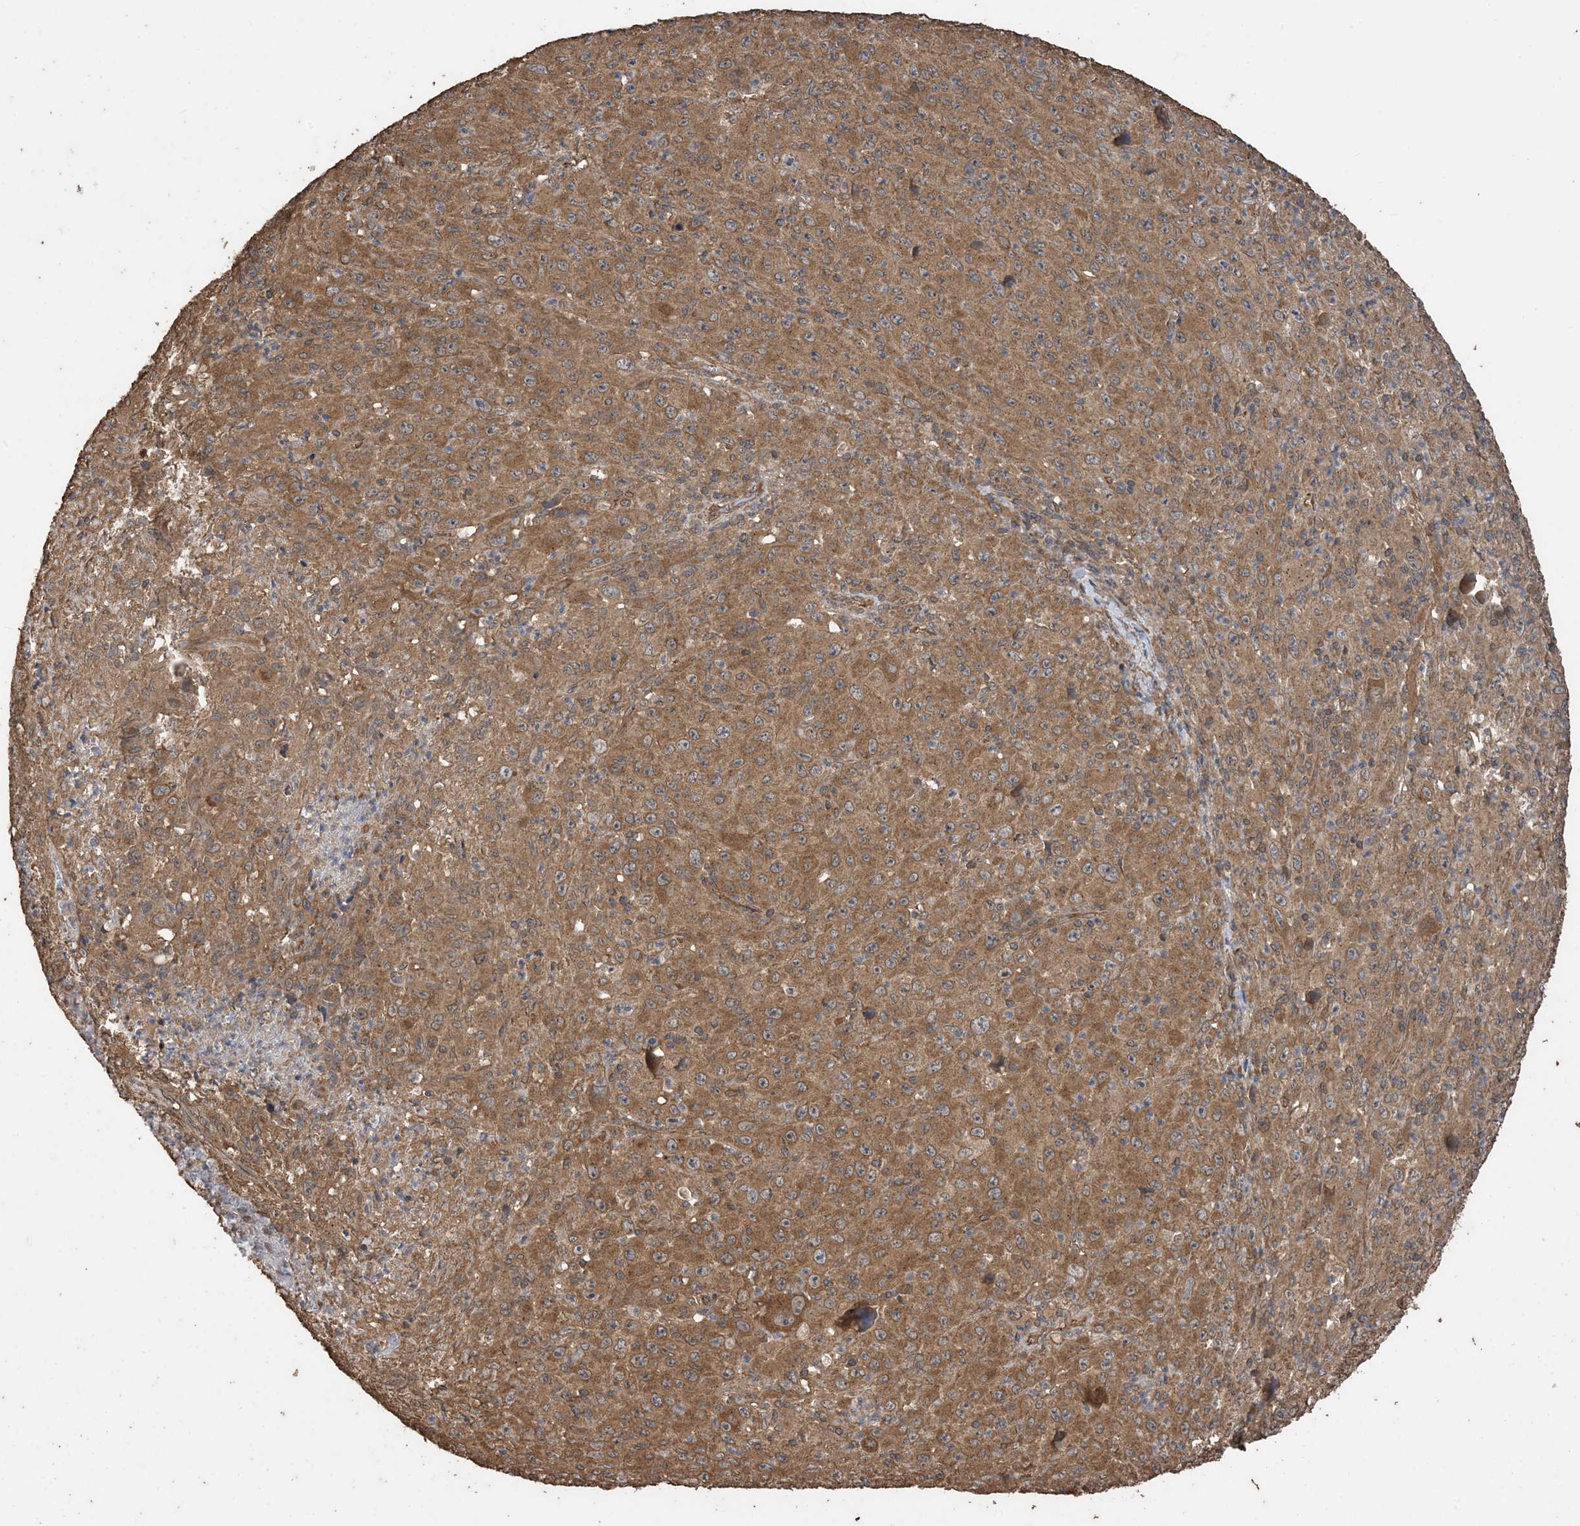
{"staining": {"intensity": "moderate", "quantity": ">75%", "location": "cytoplasmic/membranous"}, "tissue": "melanoma", "cell_type": "Tumor cells", "image_type": "cancer", "snomed": [{"axis": "morphology", "description": "Malignant melanoma, Metastatic site"}, {"axis": "topography", "description": "Skin"}], "caption": "DAB (3,3'-diaminobenzidine) immunohistochemical staining of human melanoma shows moderate cytoplasmic/membranous protein expression in about >75% of tumor cells.", "gene": "ZKSCAN5", "patient": {"sex": "female", "age": 56}}